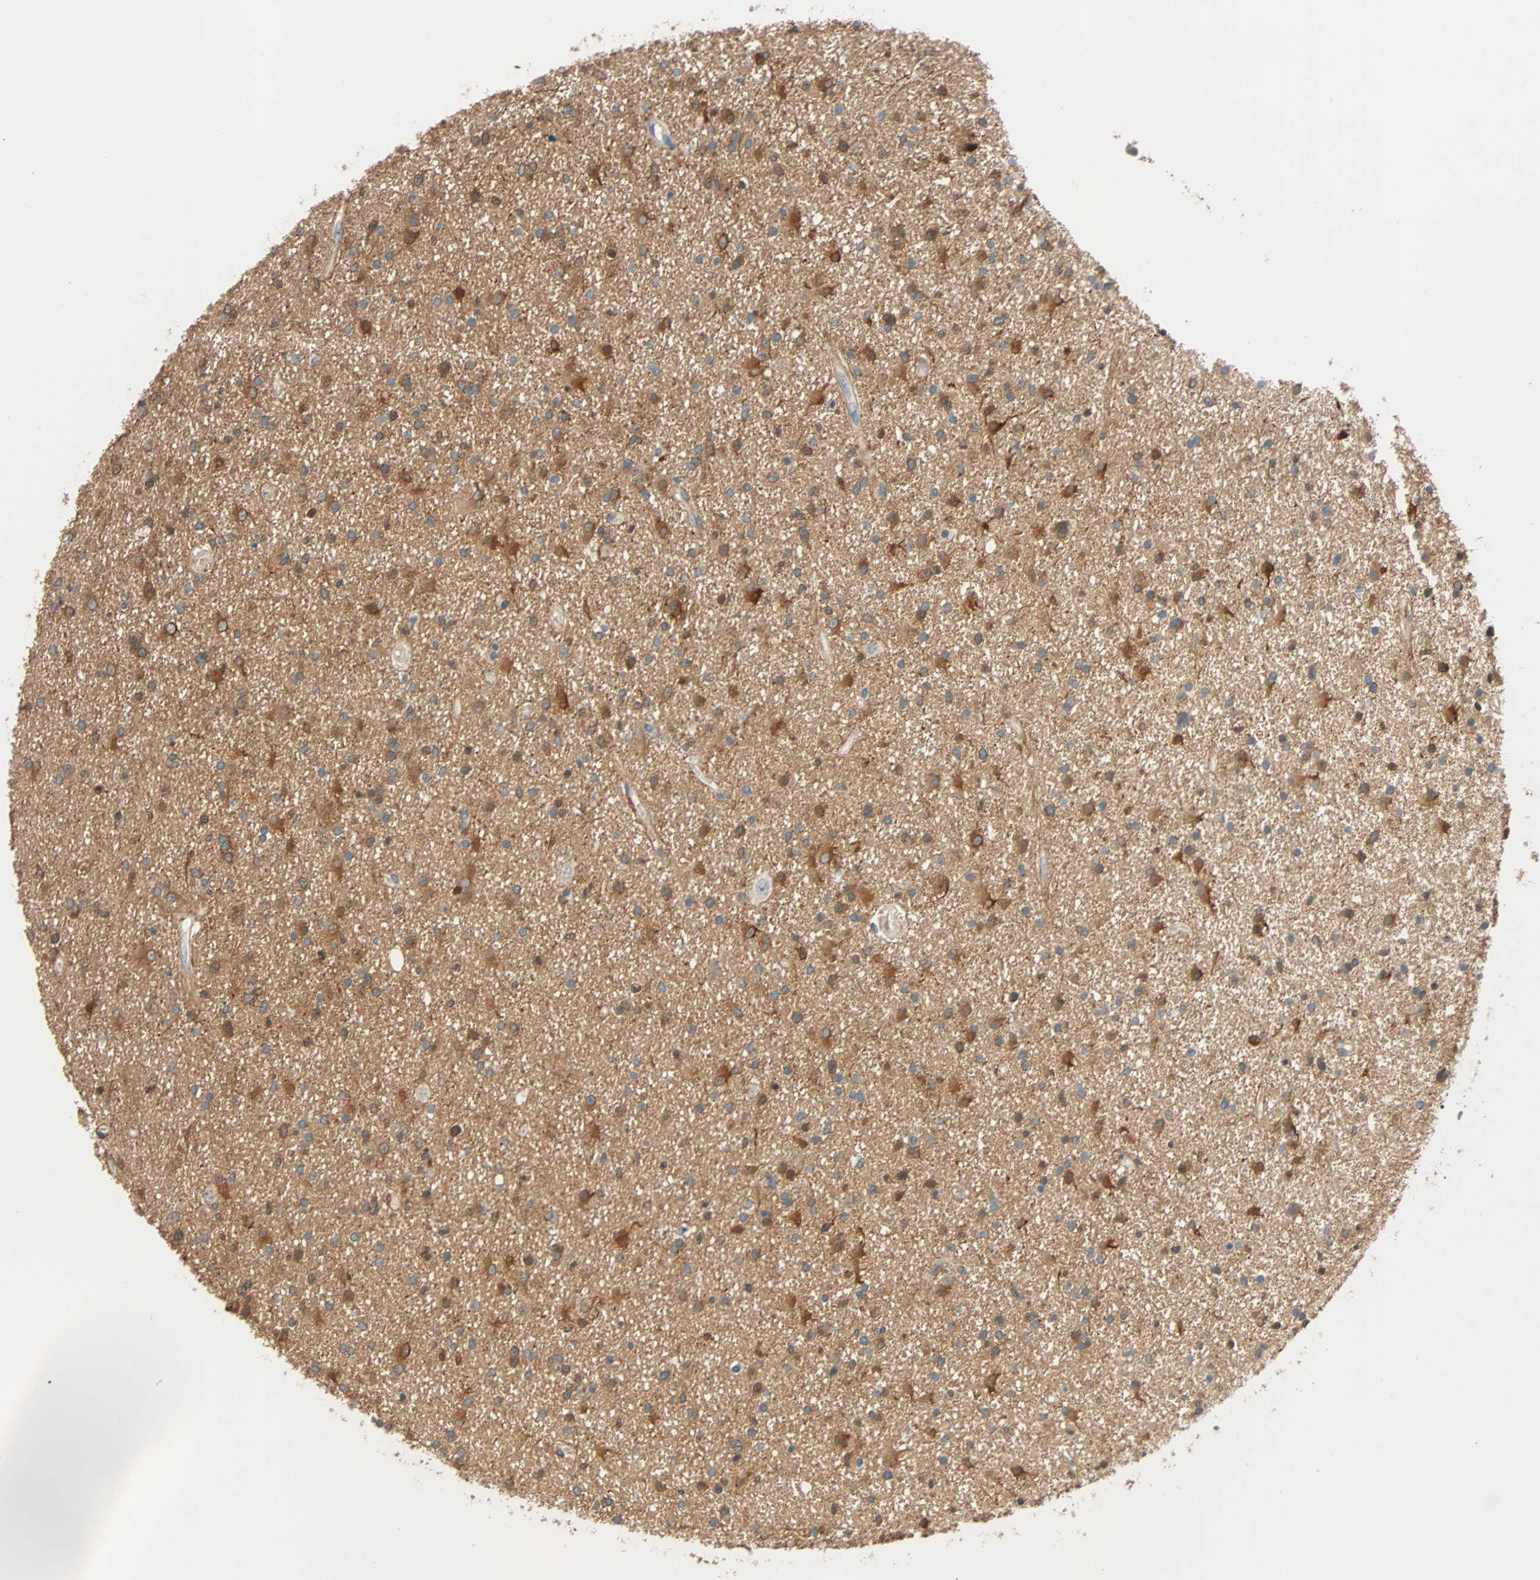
{"staining": {"intensity": "strong", "quantity": "25%-75%", "location": "cytoplasmic/membranous"}, "tissue": "glioma", "cell_type": "Tumor cells", "image_type": "cancer", "snomed": [{"axis": "morphology", "description": "Glioma, malignant, High grade"}, {"axis": "topography", "description": "Brain"}], "caption": "This is an image of IHC staining of malignant glioma (high-grade), which shows strong expression in the cytoplasmic/membranous of tumor cells.", "gene": "TNFRSF12A", "patient": {"sex": "male", "age": 33}}